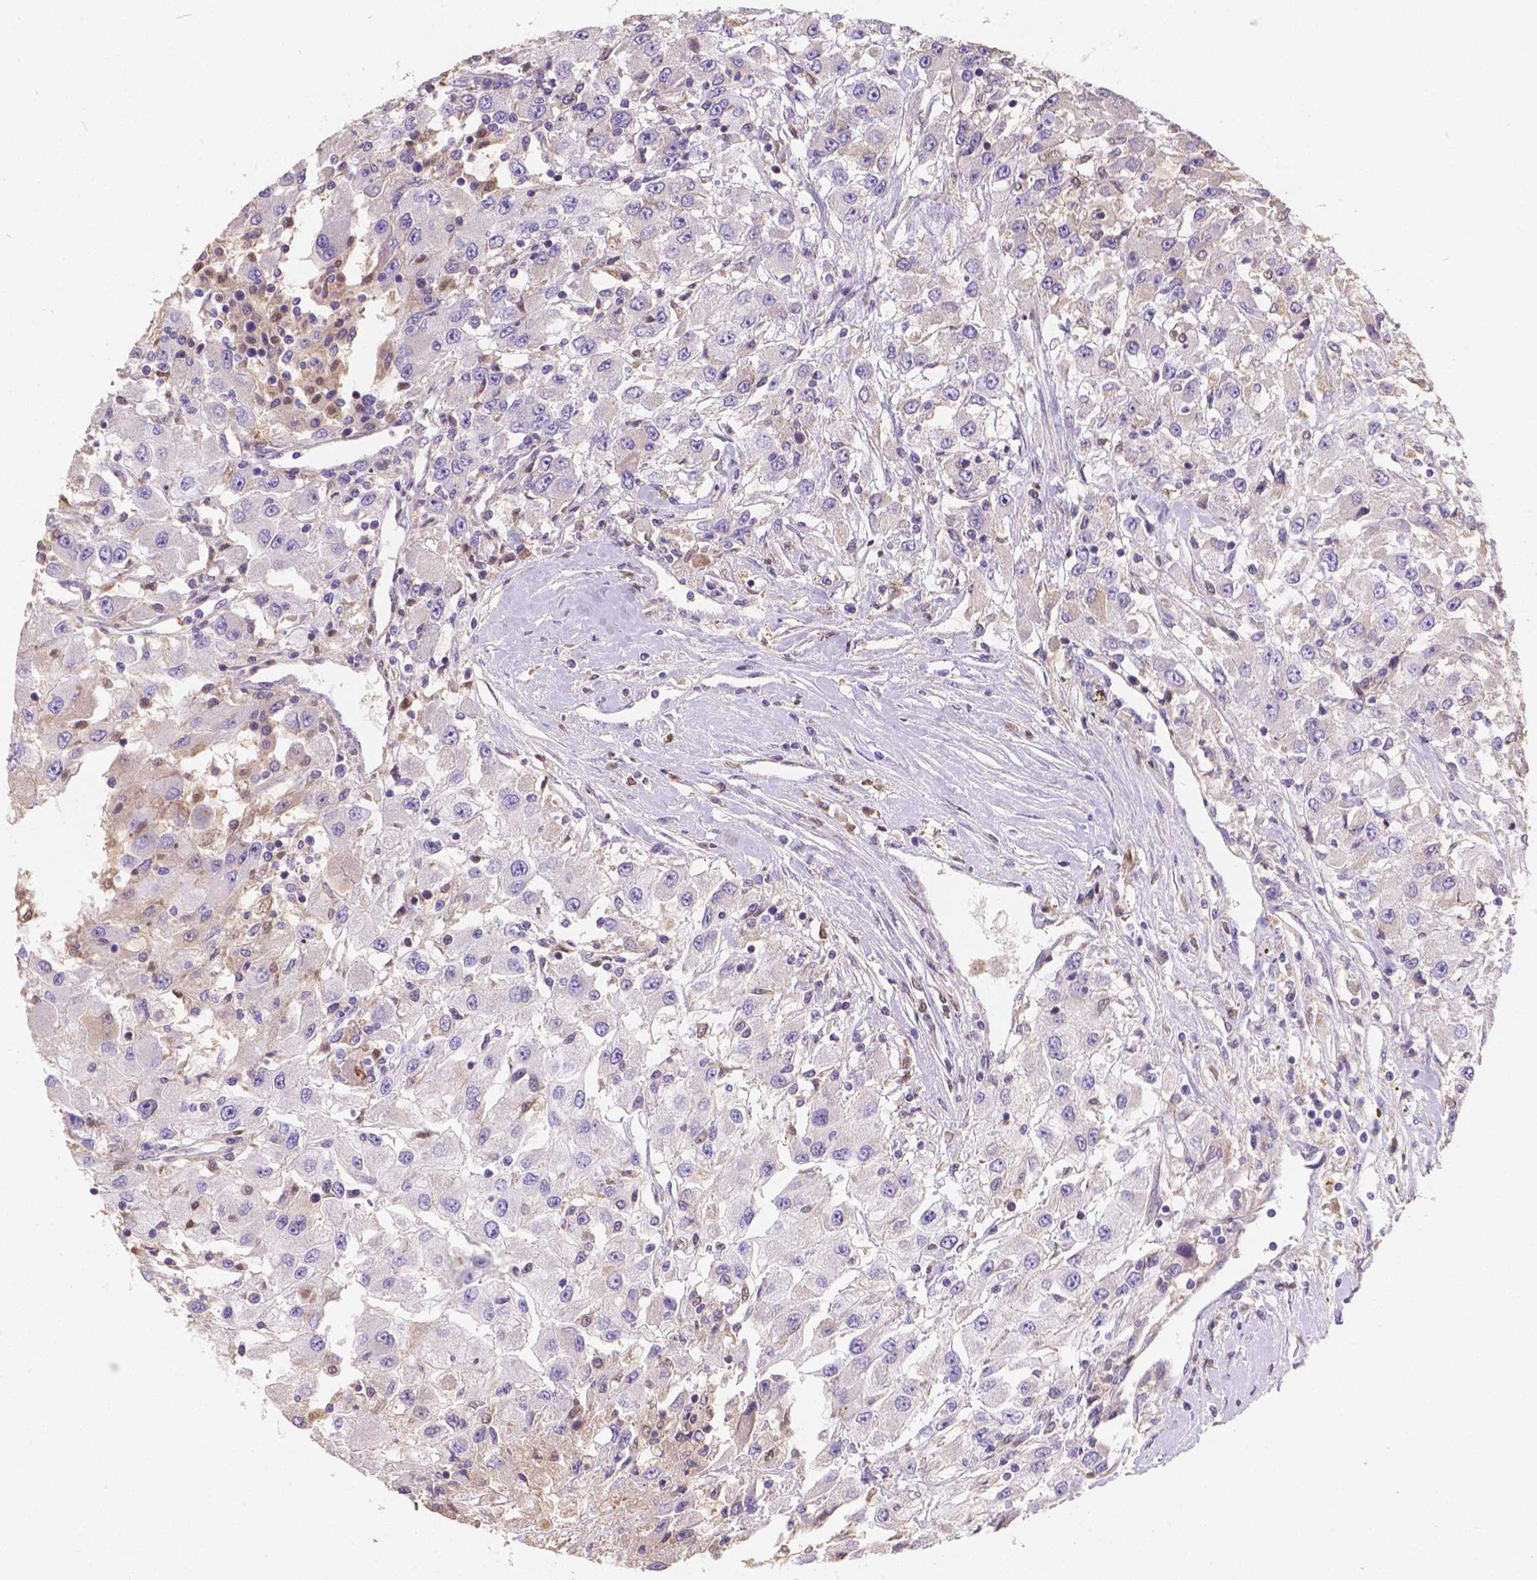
{"staining": {"intensity": "negative", "quantity": "none", "location": "none"}, "tissue": "renal cancer", "cell_type": "Tumor cells", "image_type": "cancer", "snomed": [{"axis": "morphology", "description": "Adenocarcinoma, NOS"}, {"axis": "topography", "description": "Kidney"}], "caption": "A micrograph of human renal adenocarcinoma is negative for staining in tumor cells.", "gene": "CDK10", "patient": {"sex": "female", "age": 67}}